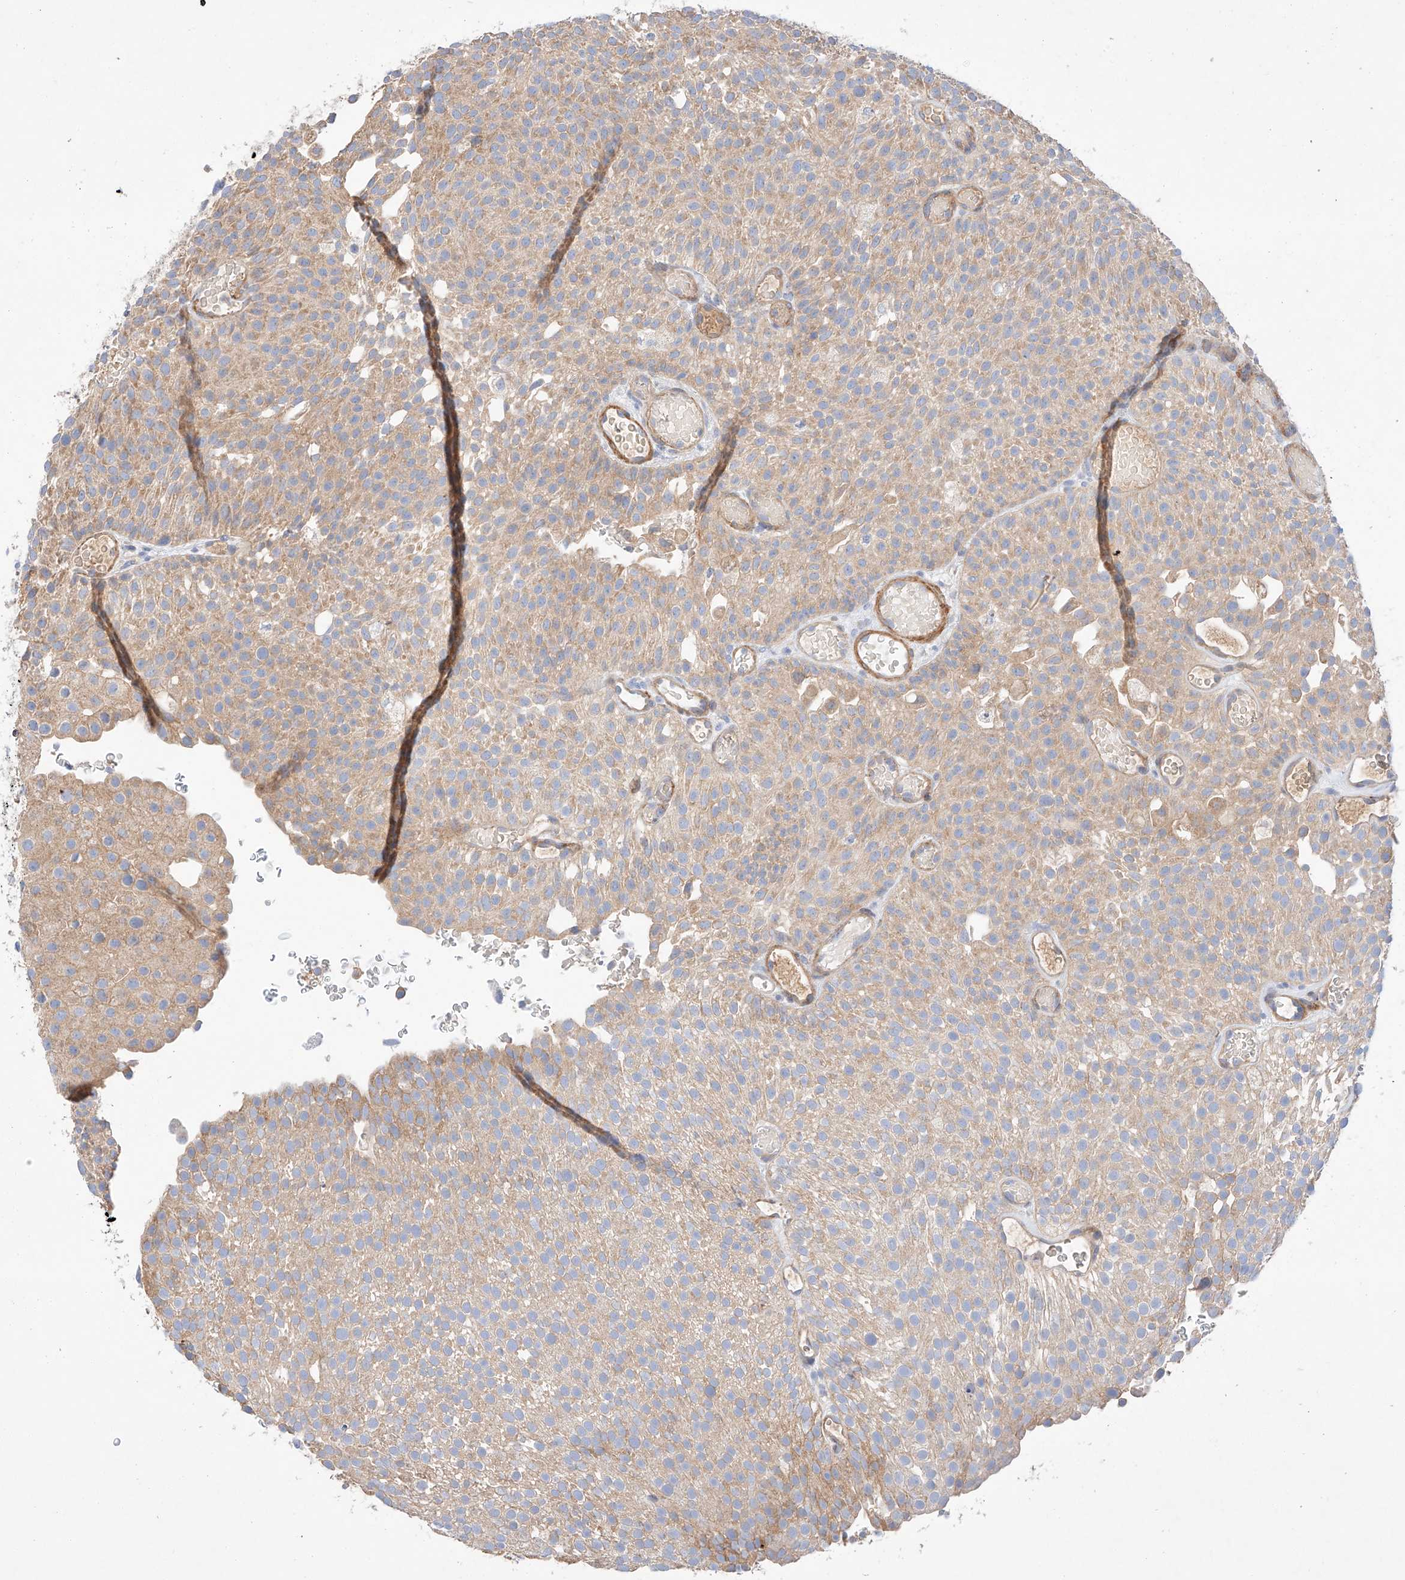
{"staining": {"intensity": "moderate", "quantity": ">75%", "location": "cytoplasmic/membranous"}, "tissue": "urothelial cancer", "cell_type": "Tumor cells", "image_type": "cancer", "snomed": [{"axis": "morphology", "description": "Urothelial carcinoma, Low grade"}, {"axis": "topography", "description": "Urinary bladder"}], "caption": "Immunohistochemistry (IHC) (DAB (3,3'-diaminobenzidine)) staining of urothelial carcinoma (low-grade) exhibits moderate cytoplasmic/membranous protein staining in about >75% of tumor cells.", "gene": "C6orf118", "patient": {"sex": "male", "age": 78}}